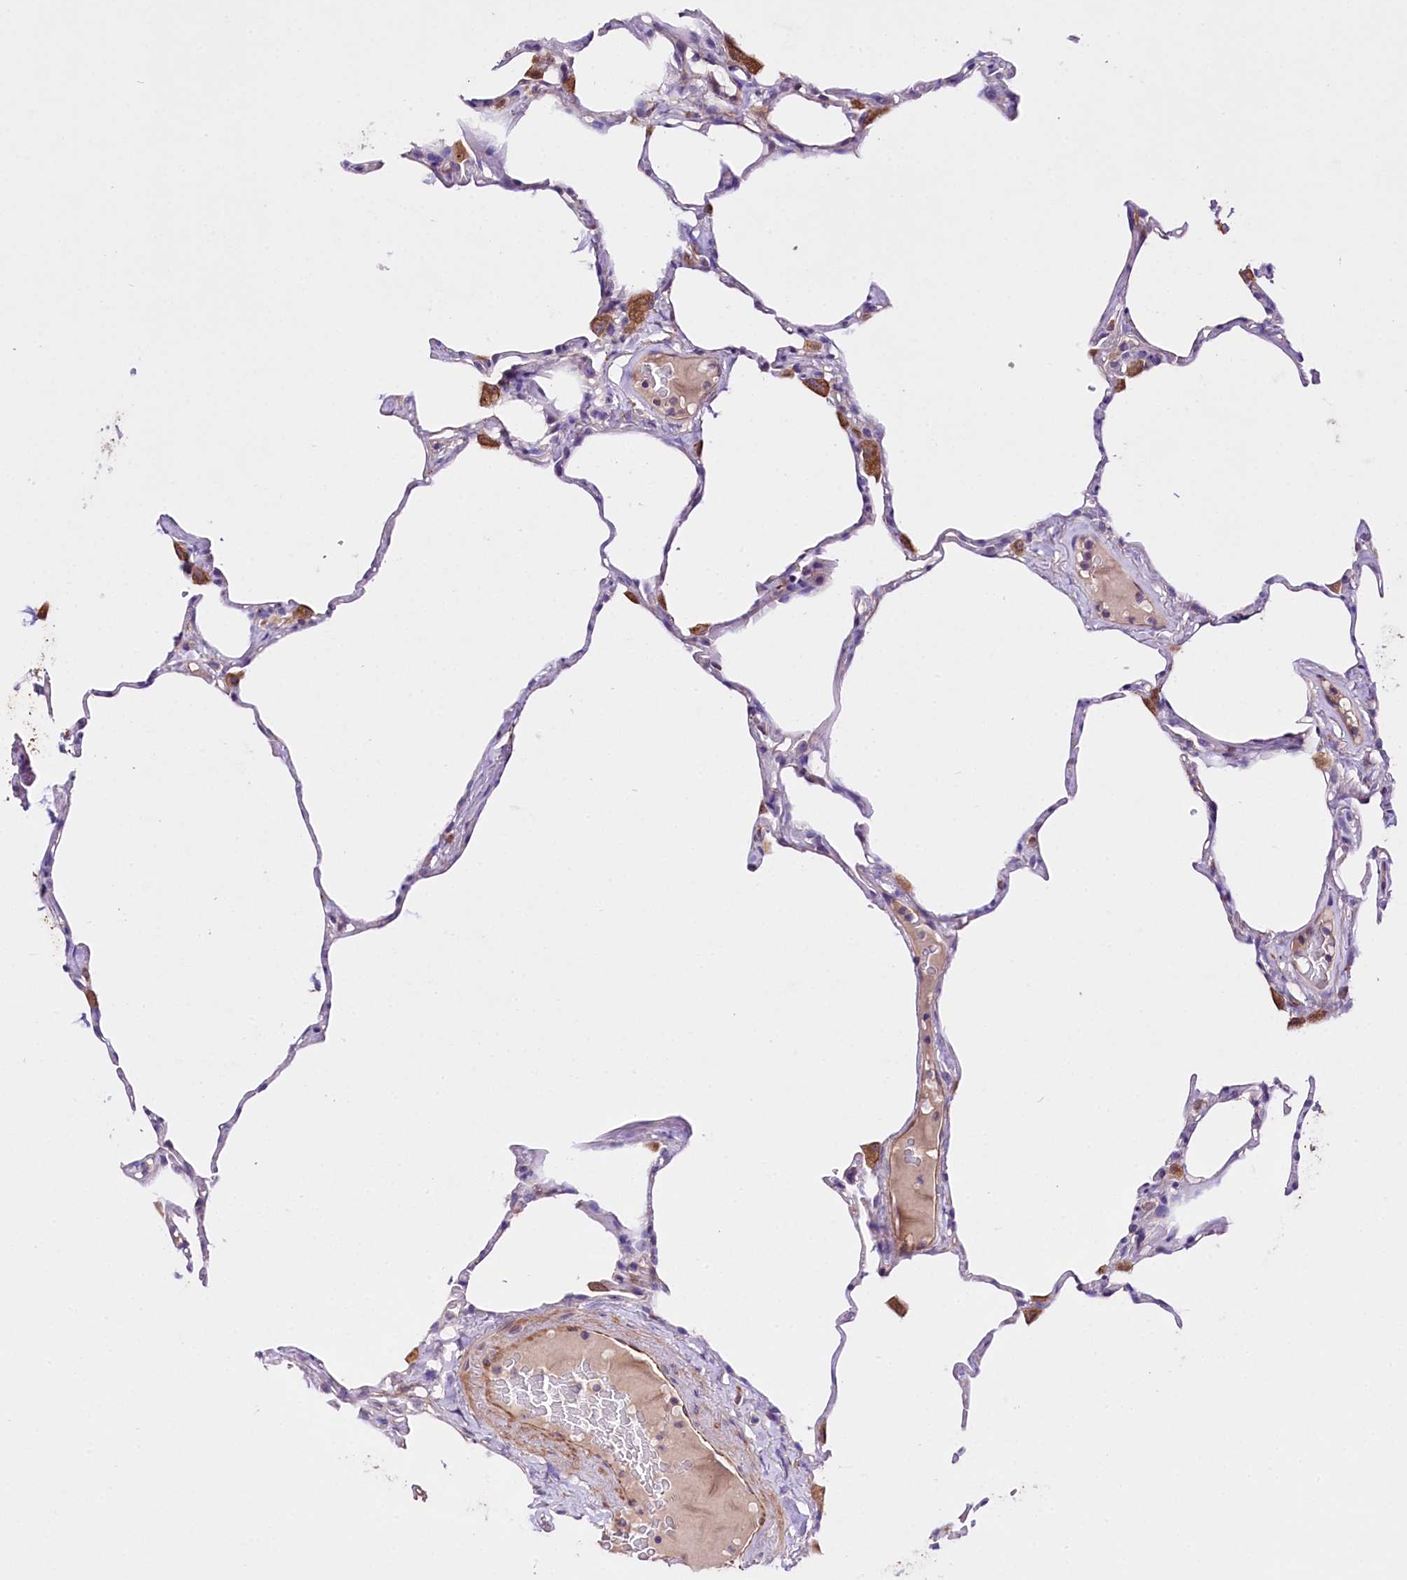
{"staining": {"intensity": "negative", "quantity": "none", "location": "none"}, "tissue": "lung", "cell_type": "Alveolar cells", "image_type": "normal", "snomed": [{"axis": "morphology", "description": "Normal tissue, NOS"}, {"axis": "topography", "description": "Lung"}], "caption": "Protein analysis of normal lung displays no significant positivity in alveolar cells. (Brightfield microscopy of DAB (3,3'-diaminobenzidine) immunohistochemistry (IHC) at high magnification).", "gene": "SLC7A1", "patient": {"sex": "male", "age": 65}}